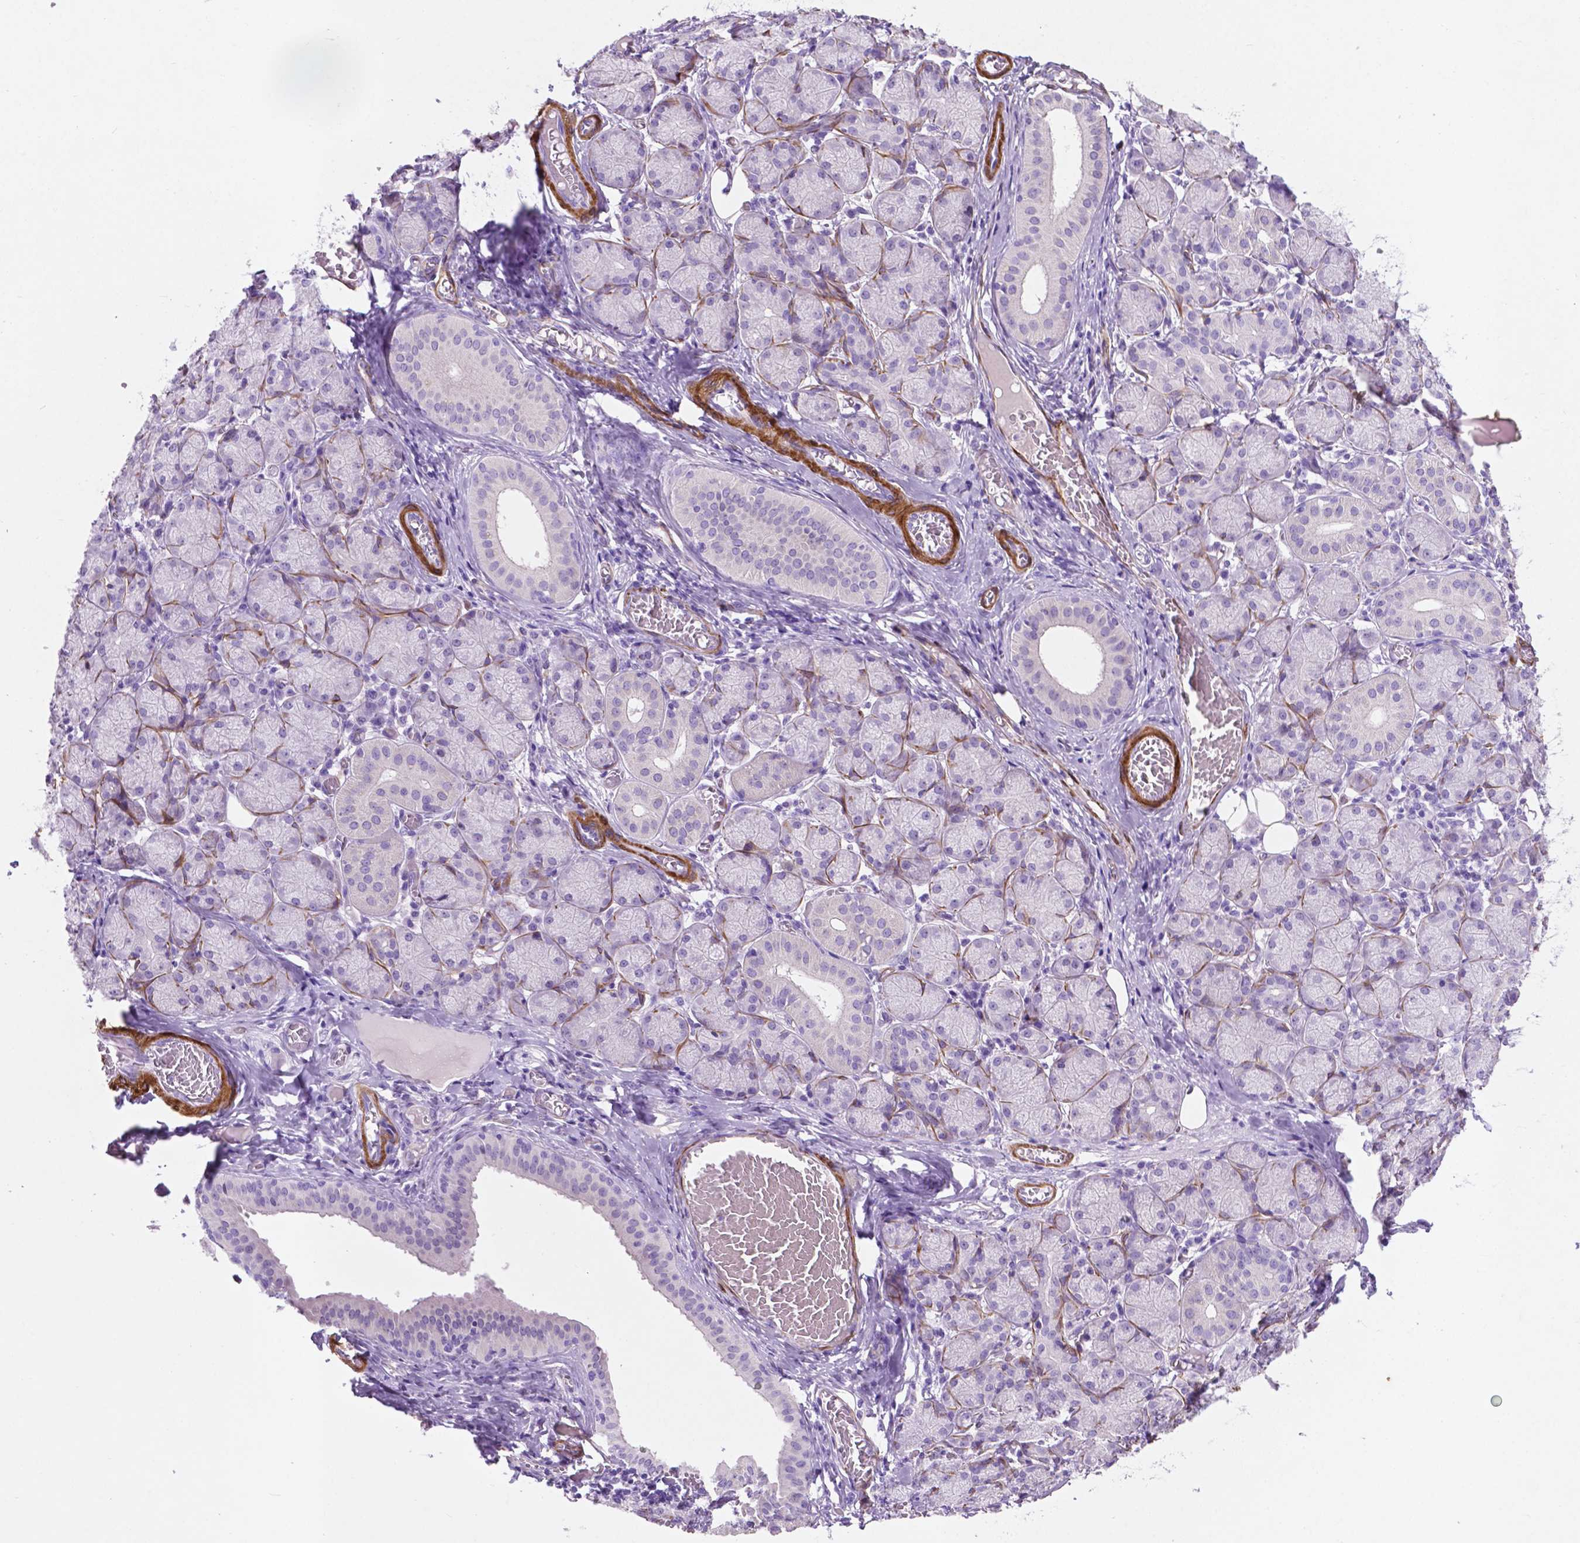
{"staining": {"intensity": "negative", "quantity": "none", "location": "none"}, "tissue": "salivary gland", "cell_type": "Glandular cells", "image_type": "normal", "snomed": [{"axis": "morphology", "description": "Normal tissue, NOS"}, {"axis": "topography", "description": "Salivary gland"}, {"axis": "topography", "description": "Peripheral nerve tissue"}], "caption": "High power microscopy micrograph of an immunohistochemistry micrograph of benign salivary gland, revealing no significant staining in glandular cells.", "gene": "ASPG", "patient": {"sex": "female", "age": 24}}